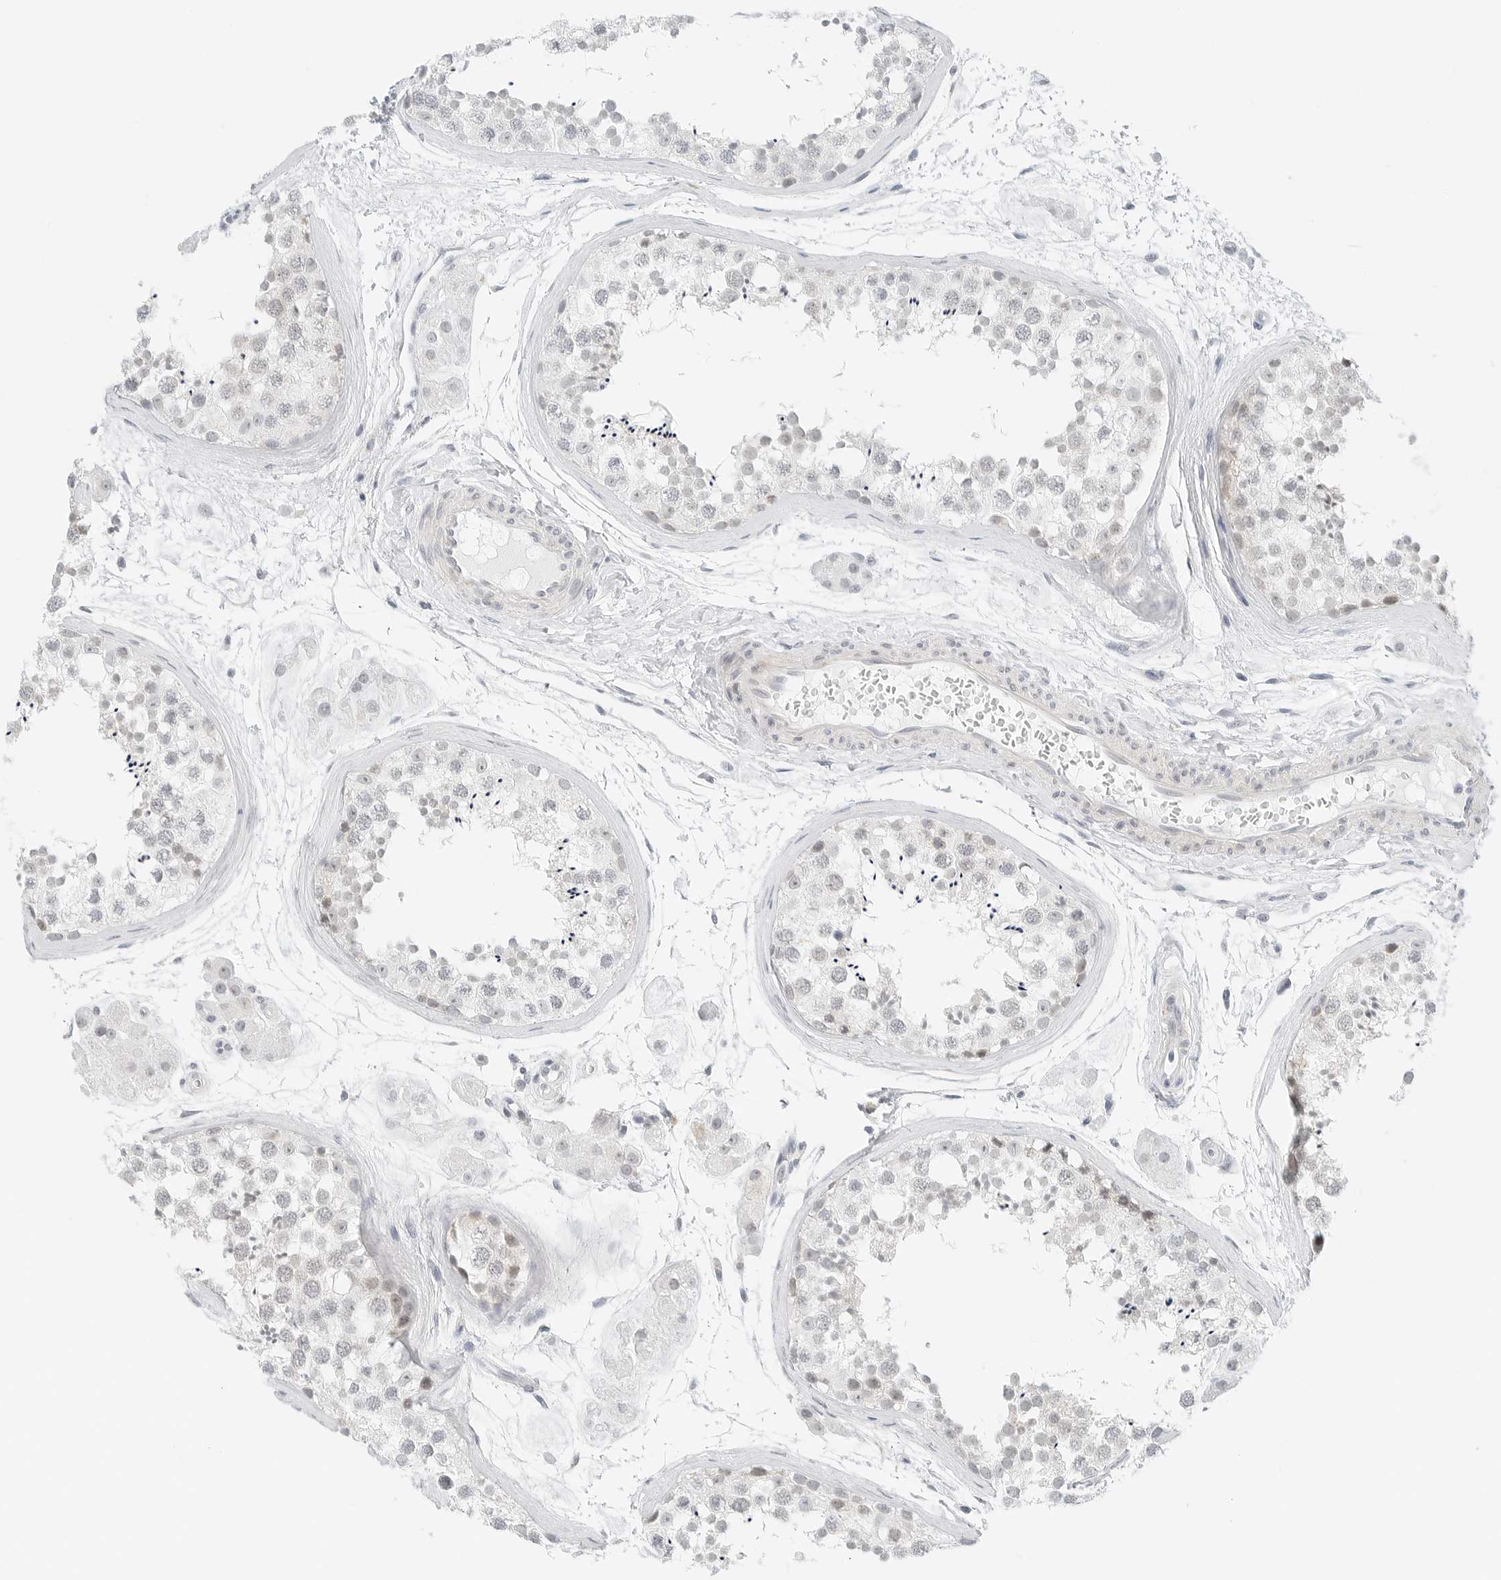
{"staining": {"intensity": "weak", "quantity": "<25%", "location": "cytoplasmic/membranous"}, "tissue": "testis", "cell_type": "Cells in seminiferous ducts", "image_type": "normal", "snomed": [{"axis": "morphology", "description": "Normal tissue, NOS"}, {"axis": "topography", "description": "Testis"}], "caption": "IHC of unremarkable testis reveals no staining in cells in seminiferous ducts.", "gene": "CCSAP", "patient": {"sex": "male", "age": 56}}